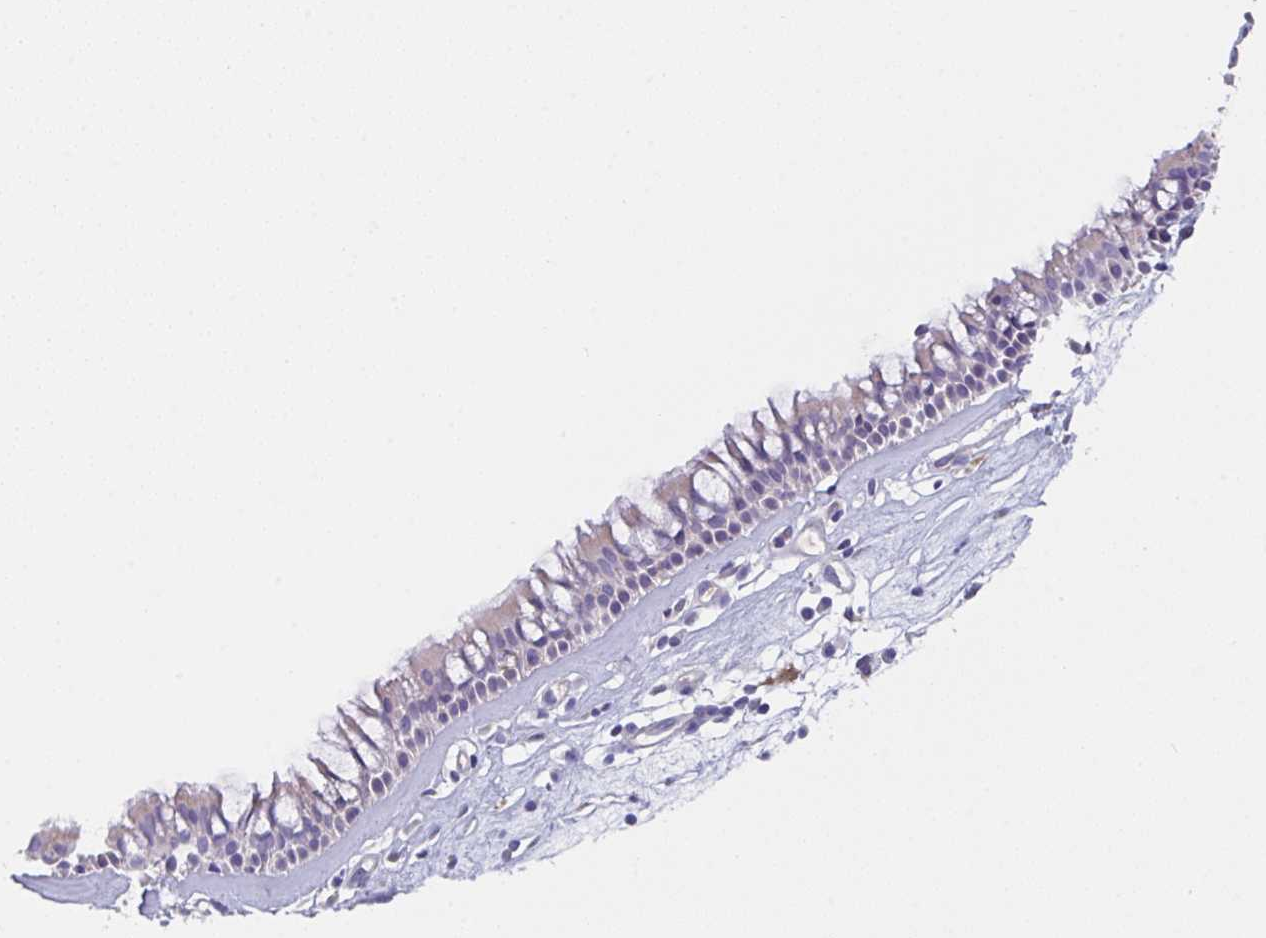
{"staining": {"intensity": "negative", "quantity": "none", "location": "none"}, "tissue": "nasopharynx", "cell_type": "Respiratory epithelial cells", "image_type": "normal", "snomed": [{"axis": "morphology", "description": "Normal tissue, NOS"}, {"axis": "topography", "description": "Nasopharynx"}], "caption": "Normal nasopharynx was stained to show a protein in brown. There is no significant staining in respiratory epithelial cells. Brightfield microscopy of immunohistochemistry stained with DAB (brown) and hematoxylin (blue), captured at high magnification.", "gene": "TFAP2C", "patient": {"sex": "female", "age": 39}}